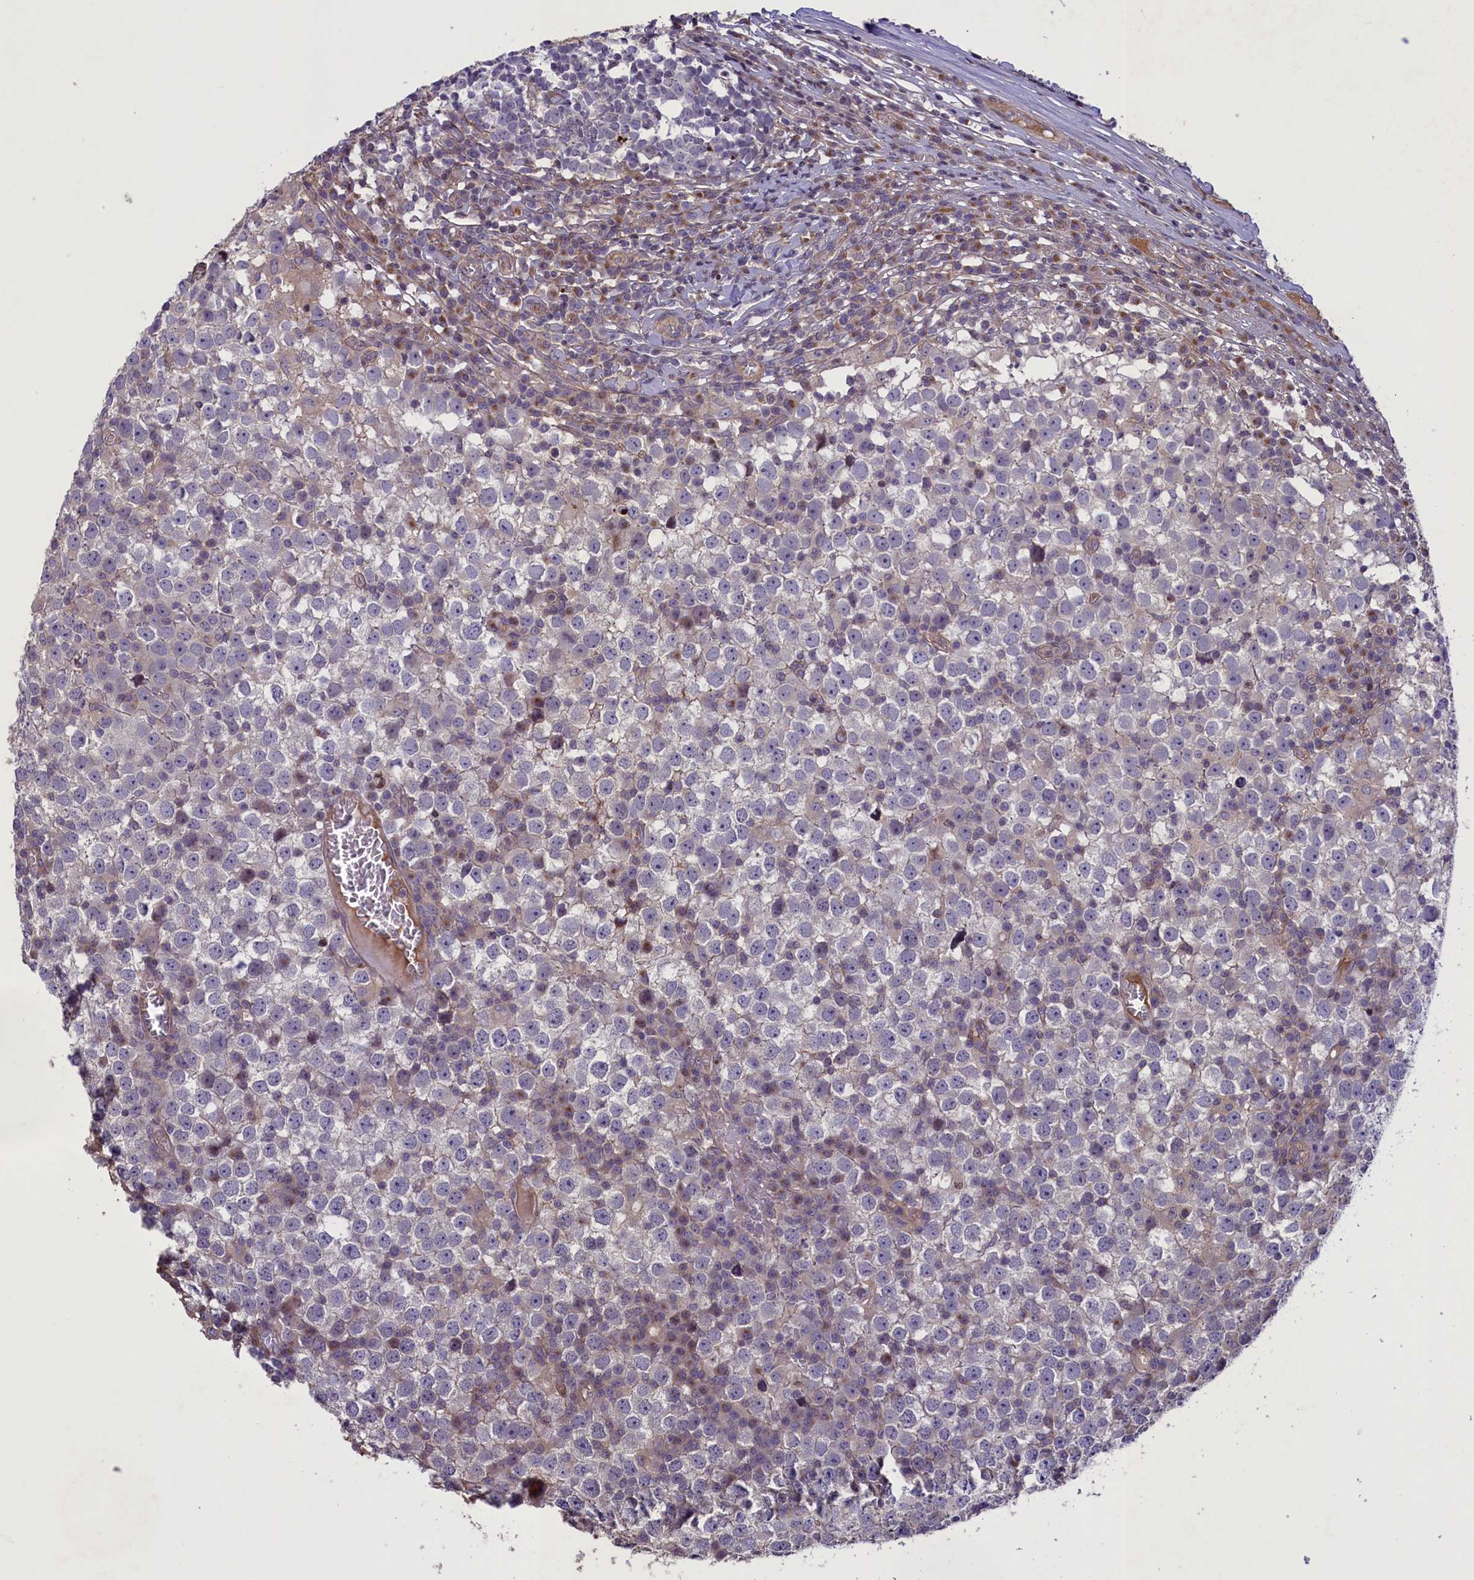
{"staining": {"intensity": "negative", "quantity": "none", "location": "none"}, "tissue": "testis cancer", "cell_type": "Tumor cells", "image_type": "cancer", "snomed": [{"axis": "morphology", "description": "Seminoma, NOS"}, {"axis": "topography", "description": "Testis"}], "caption": "High power microscopy histopathology image of an immunohistochemistry (IHC) micrograph of testis cancer, revealing no significant staining in tumor cells.", "gene": "MAN2C1", "patient": {"sex": "male", "age": 65}}